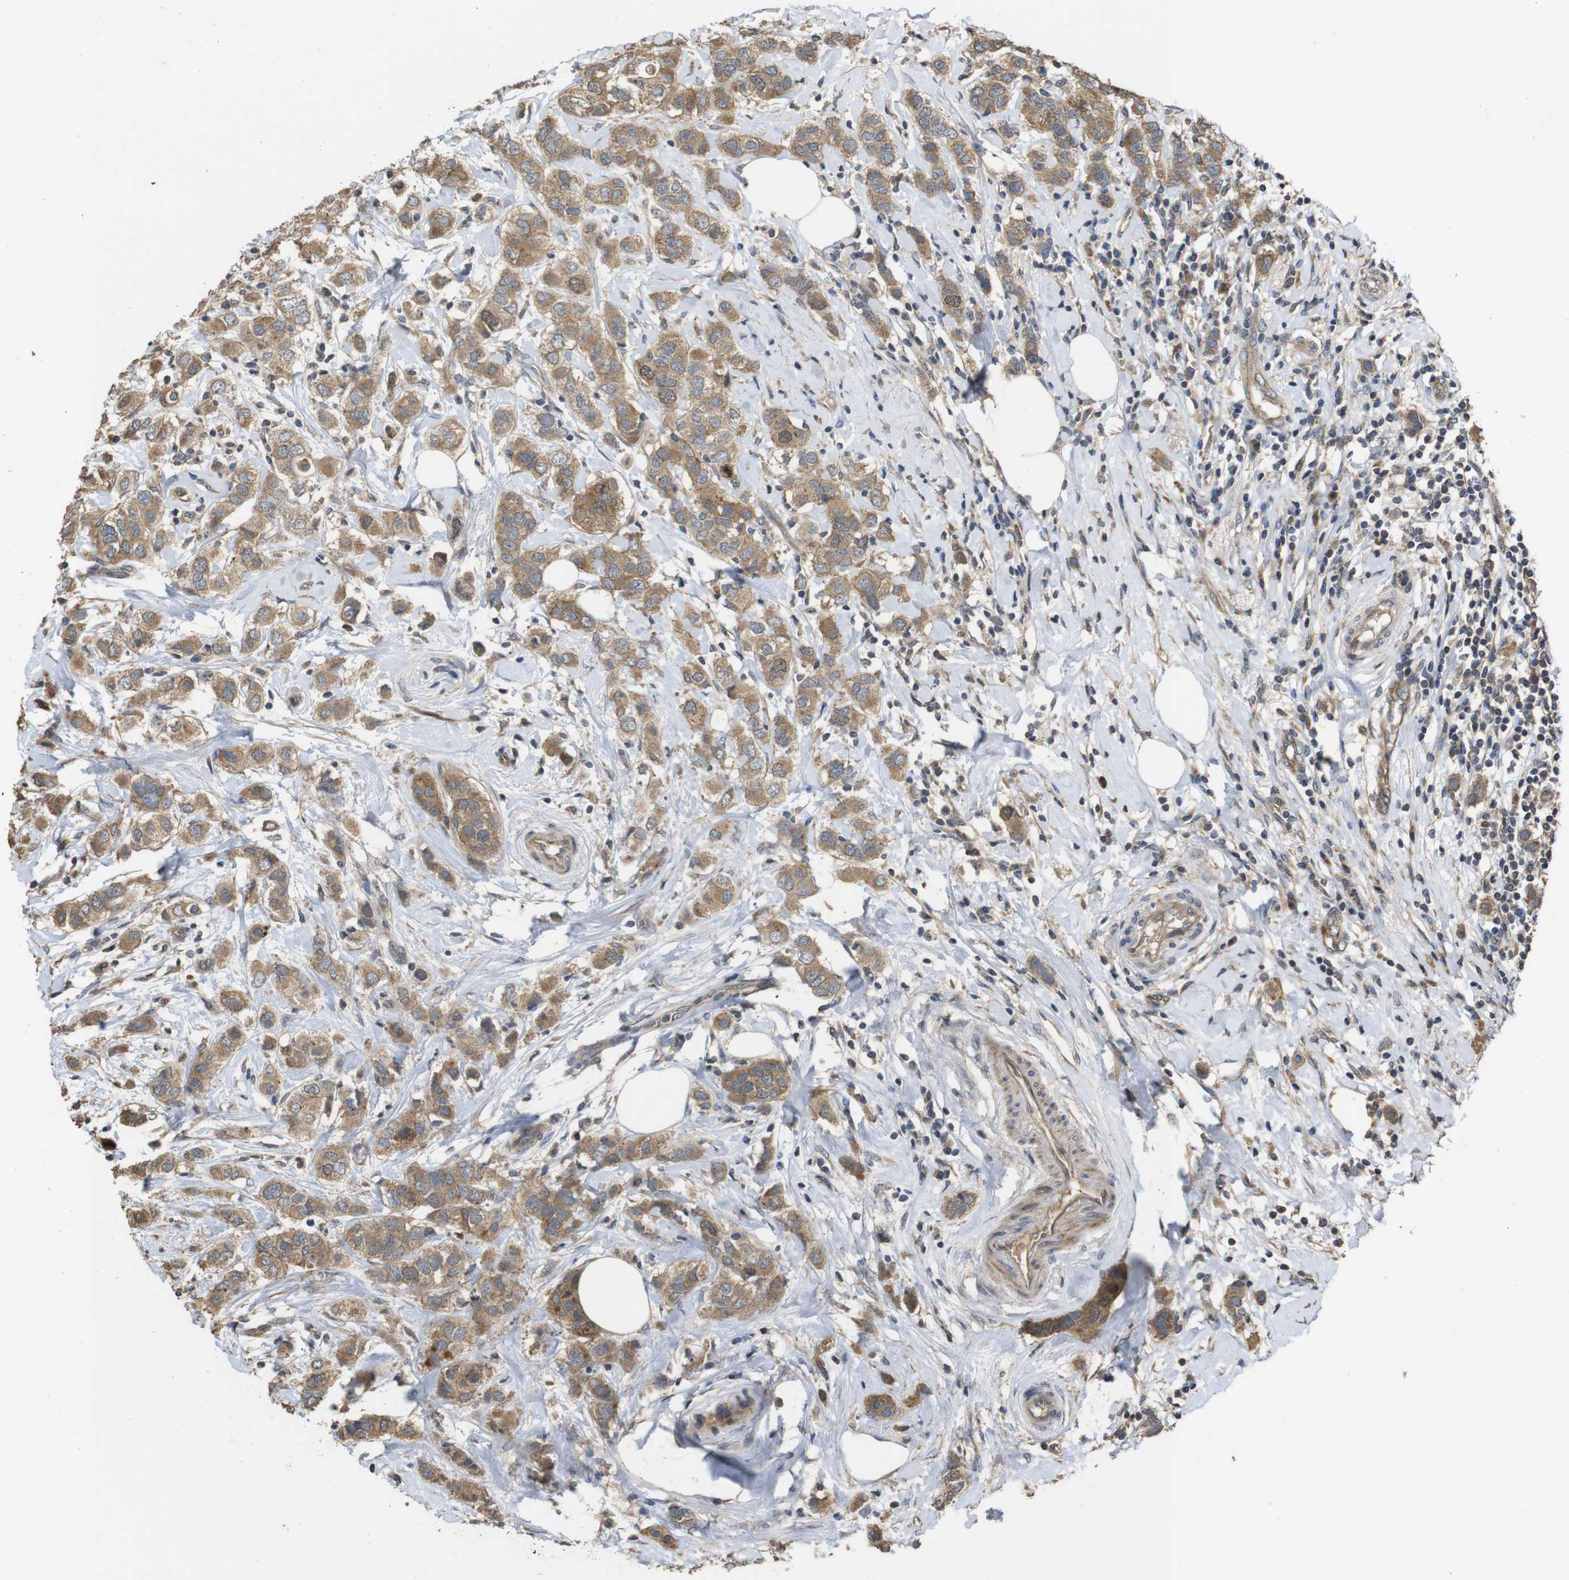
{"staining": {"intensity": "moderate", "quantity": ">75%", "location": "cytoplasmic/membranous"}, "tissue": "breast cancer", "cell_type": "Tumor cells", "image_type": "cancer", "snomed": [{"axis": "morphology", "description": "Duct carcinoma"}, {"axis": "topography", "description": "Breast"}], "caption": "An image showing moderate cytoplasmic/membranous expression in approximately >75% of tumor cells in breast cancer, as visualized by brown immunohistochemical staining.", "gene": "PCDHB10", "patient": {"sex": "female", "age": 50}}